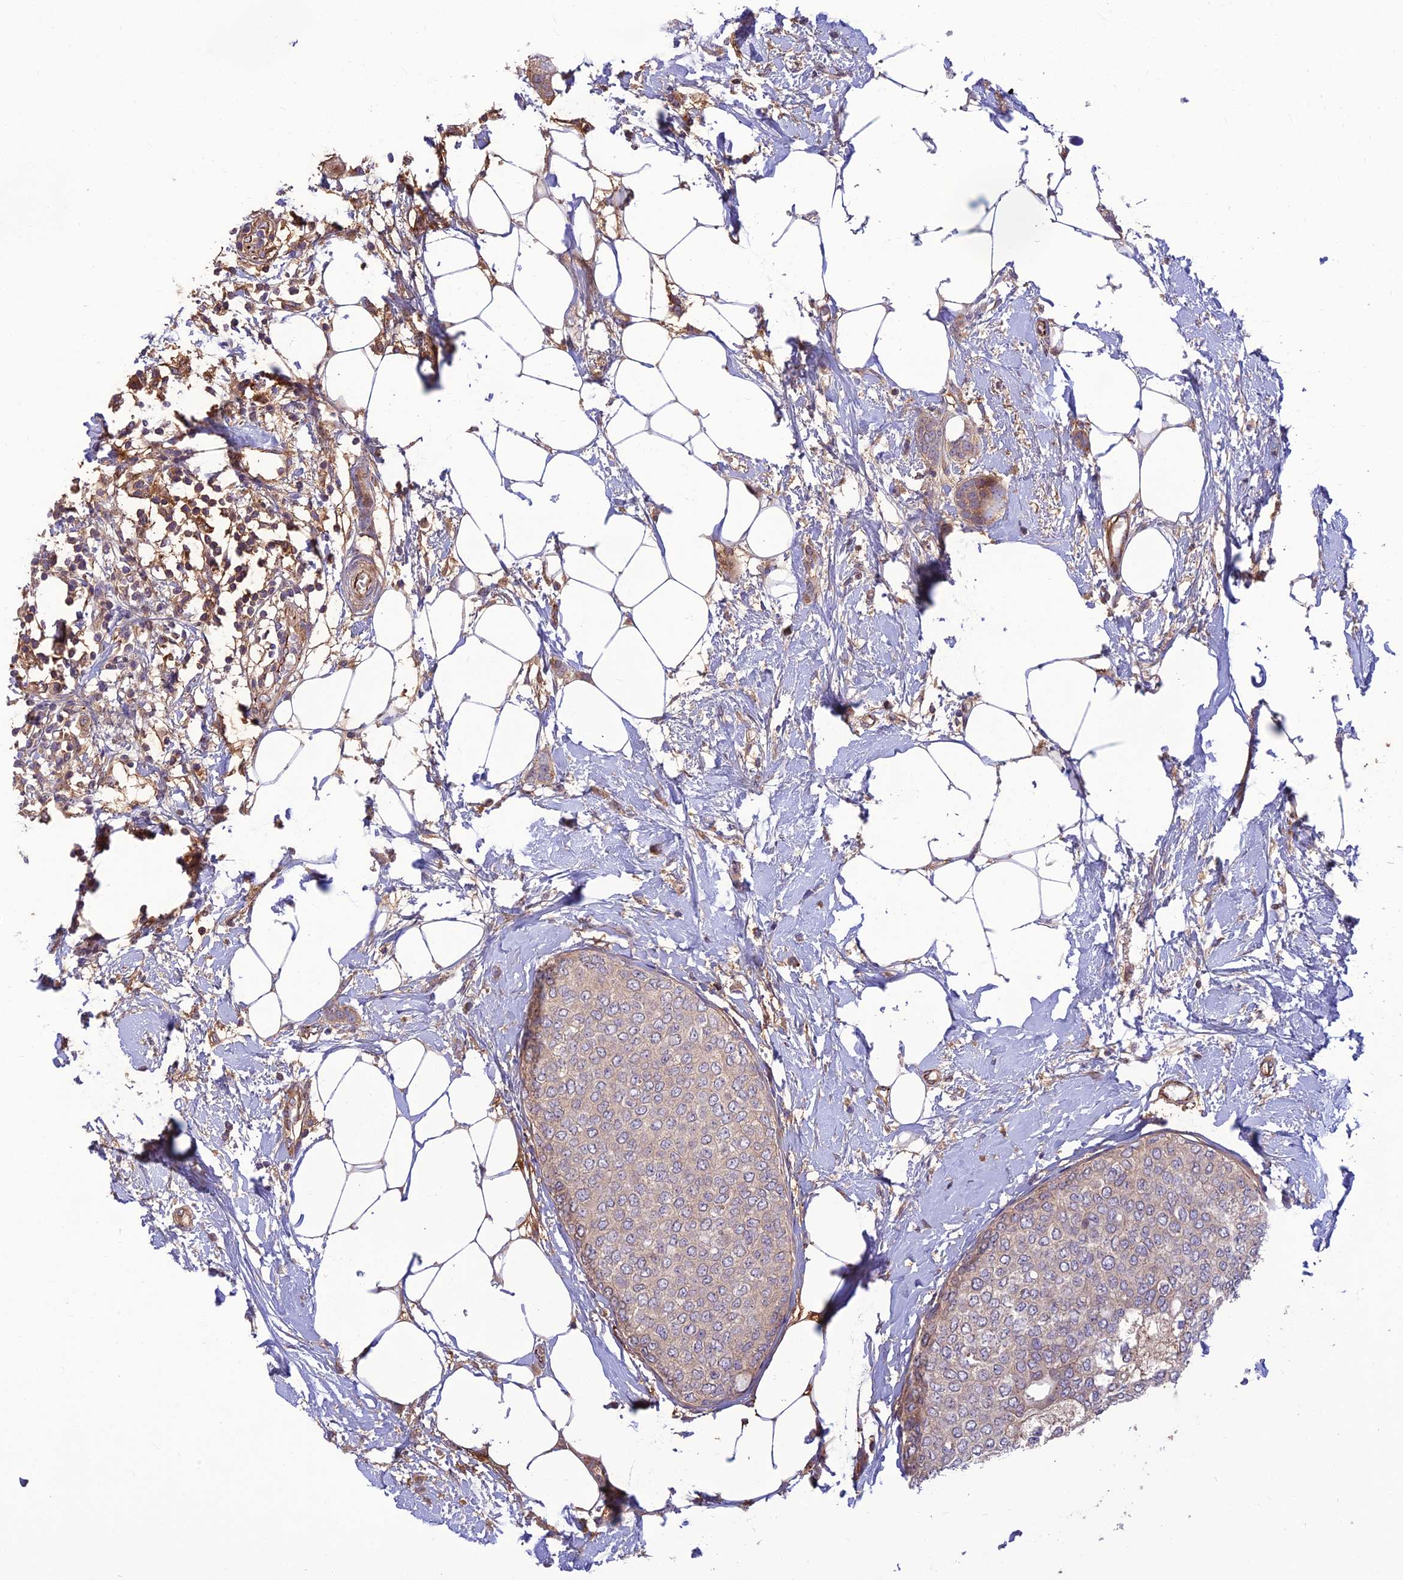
{"staining": {"intensity": "moderate", "quantity": "25%-75%", "location": "cytoplasmic/membranous"}, "tissue": "breast cancer", "cell_type": "Tumor cells", "image_type": "cancer", "snomed": [{"axis": "morphology", "description": "Duct carcinoma"}, {"axis": "topography", "description": "Breast"}], "caption": "Breast invasive ductal carcinoma stained with DAB (3,3'-diaminobenzidine) immunohistochemistry exhibits medium levels of moderate cytoplasmic/membranous expression in about 25%-75% of tumor cells.", "gene": "ST8SIA5", "patient": {"sex": "female", "age": 72}}